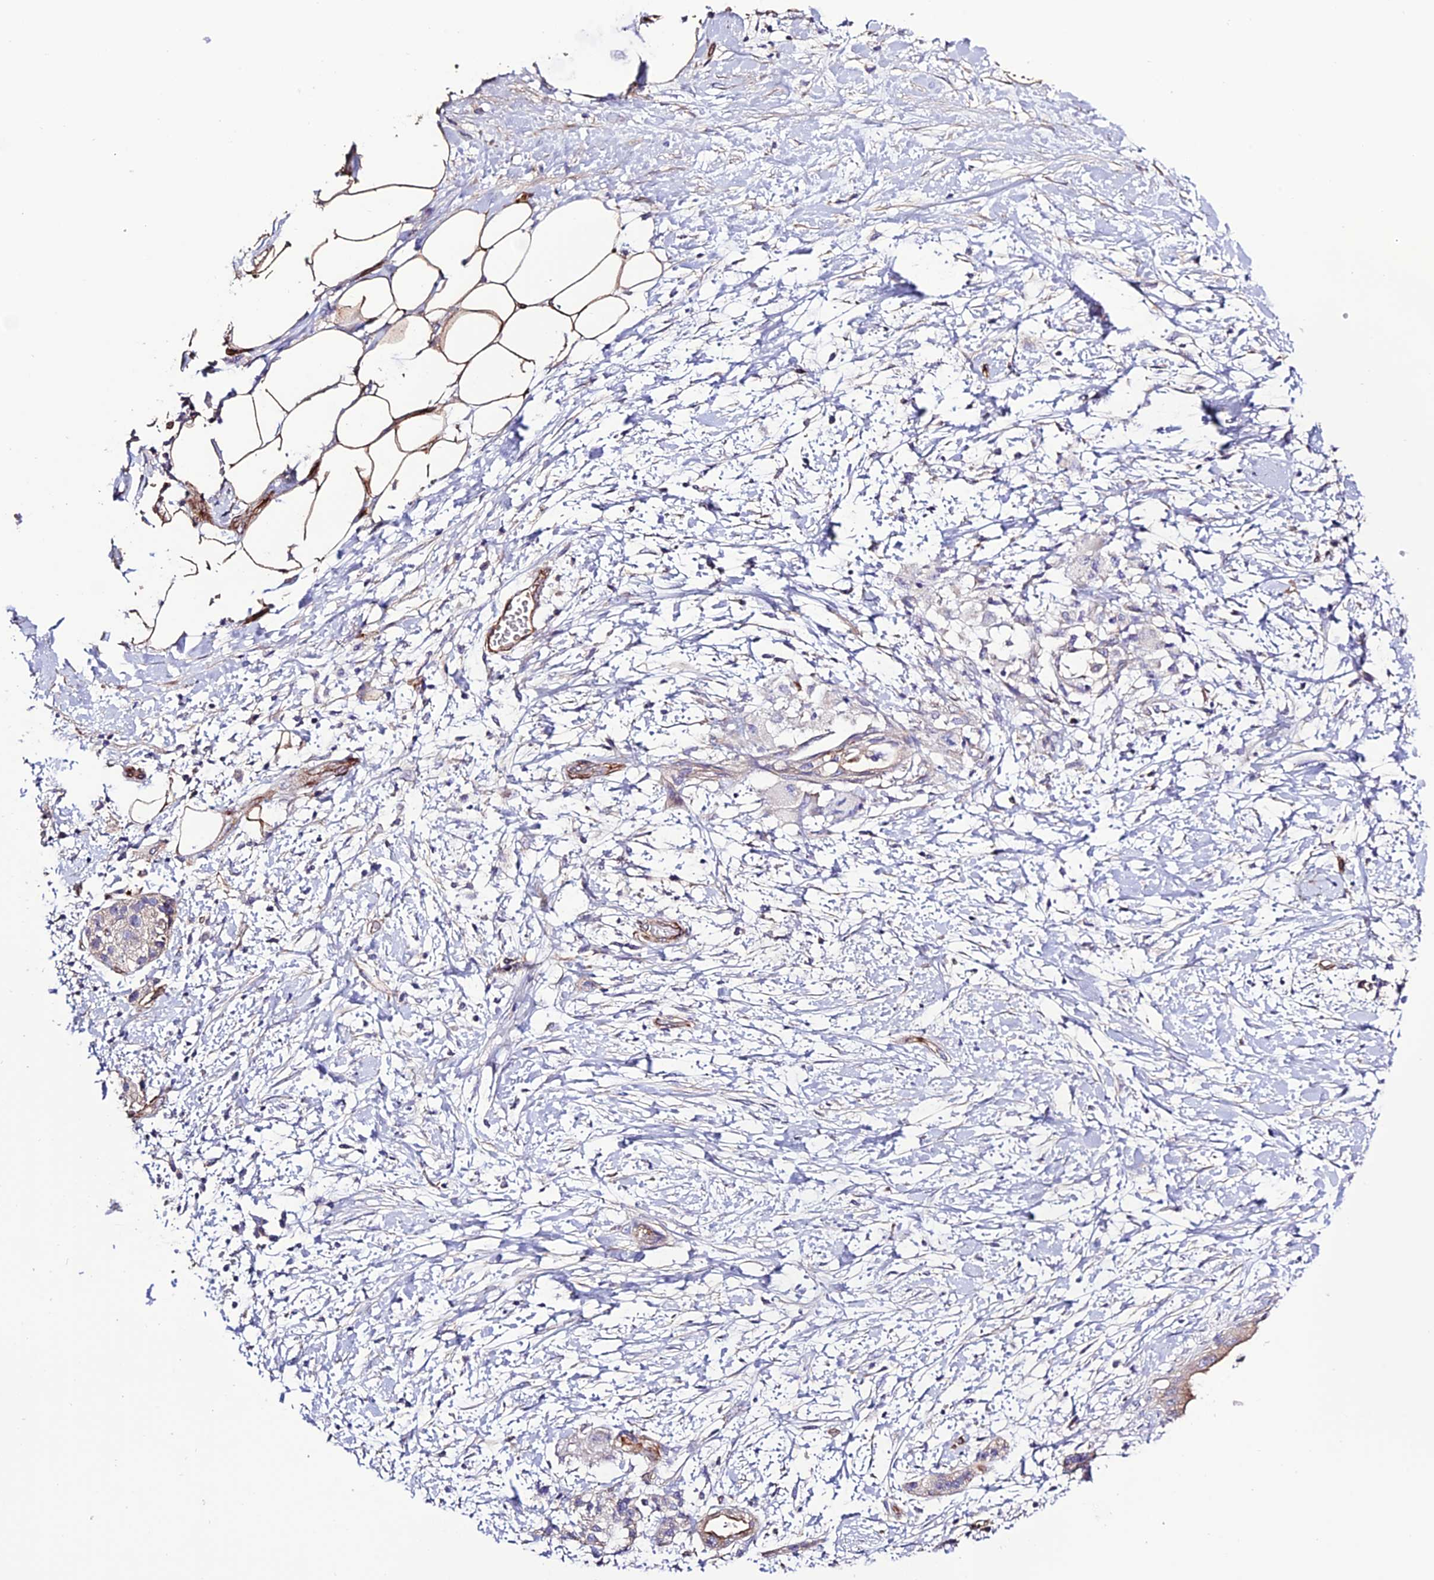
{"staining": {"intensity": "moderate", "quantity": "25%-75%", "location": "cytoplasmic/membranous"}, "tissue": "adipose tissue", "cell_type": "Adipocytes", "image_type": "normal", "snomed": [{"axis": "morphology", "description": "Normal tissue, NOS"}, {"axis": "morphology", "description": "Adenocarcinoma, NOS"}, {"axis": "topography", "description": "Duodenum"}, {"axis": "topography", "description": "Peripheral nerve tissue"}], "caption": "A photomicrograph of human adipose tissue stained for a protein displays moderate cytoplasmic/membranous brown staining in adipocytes. The protein is shown in brown color, while the nuclei are stained blue.", "gene": "REX1BD", "patient": {"sex": "female", "age": 60}}